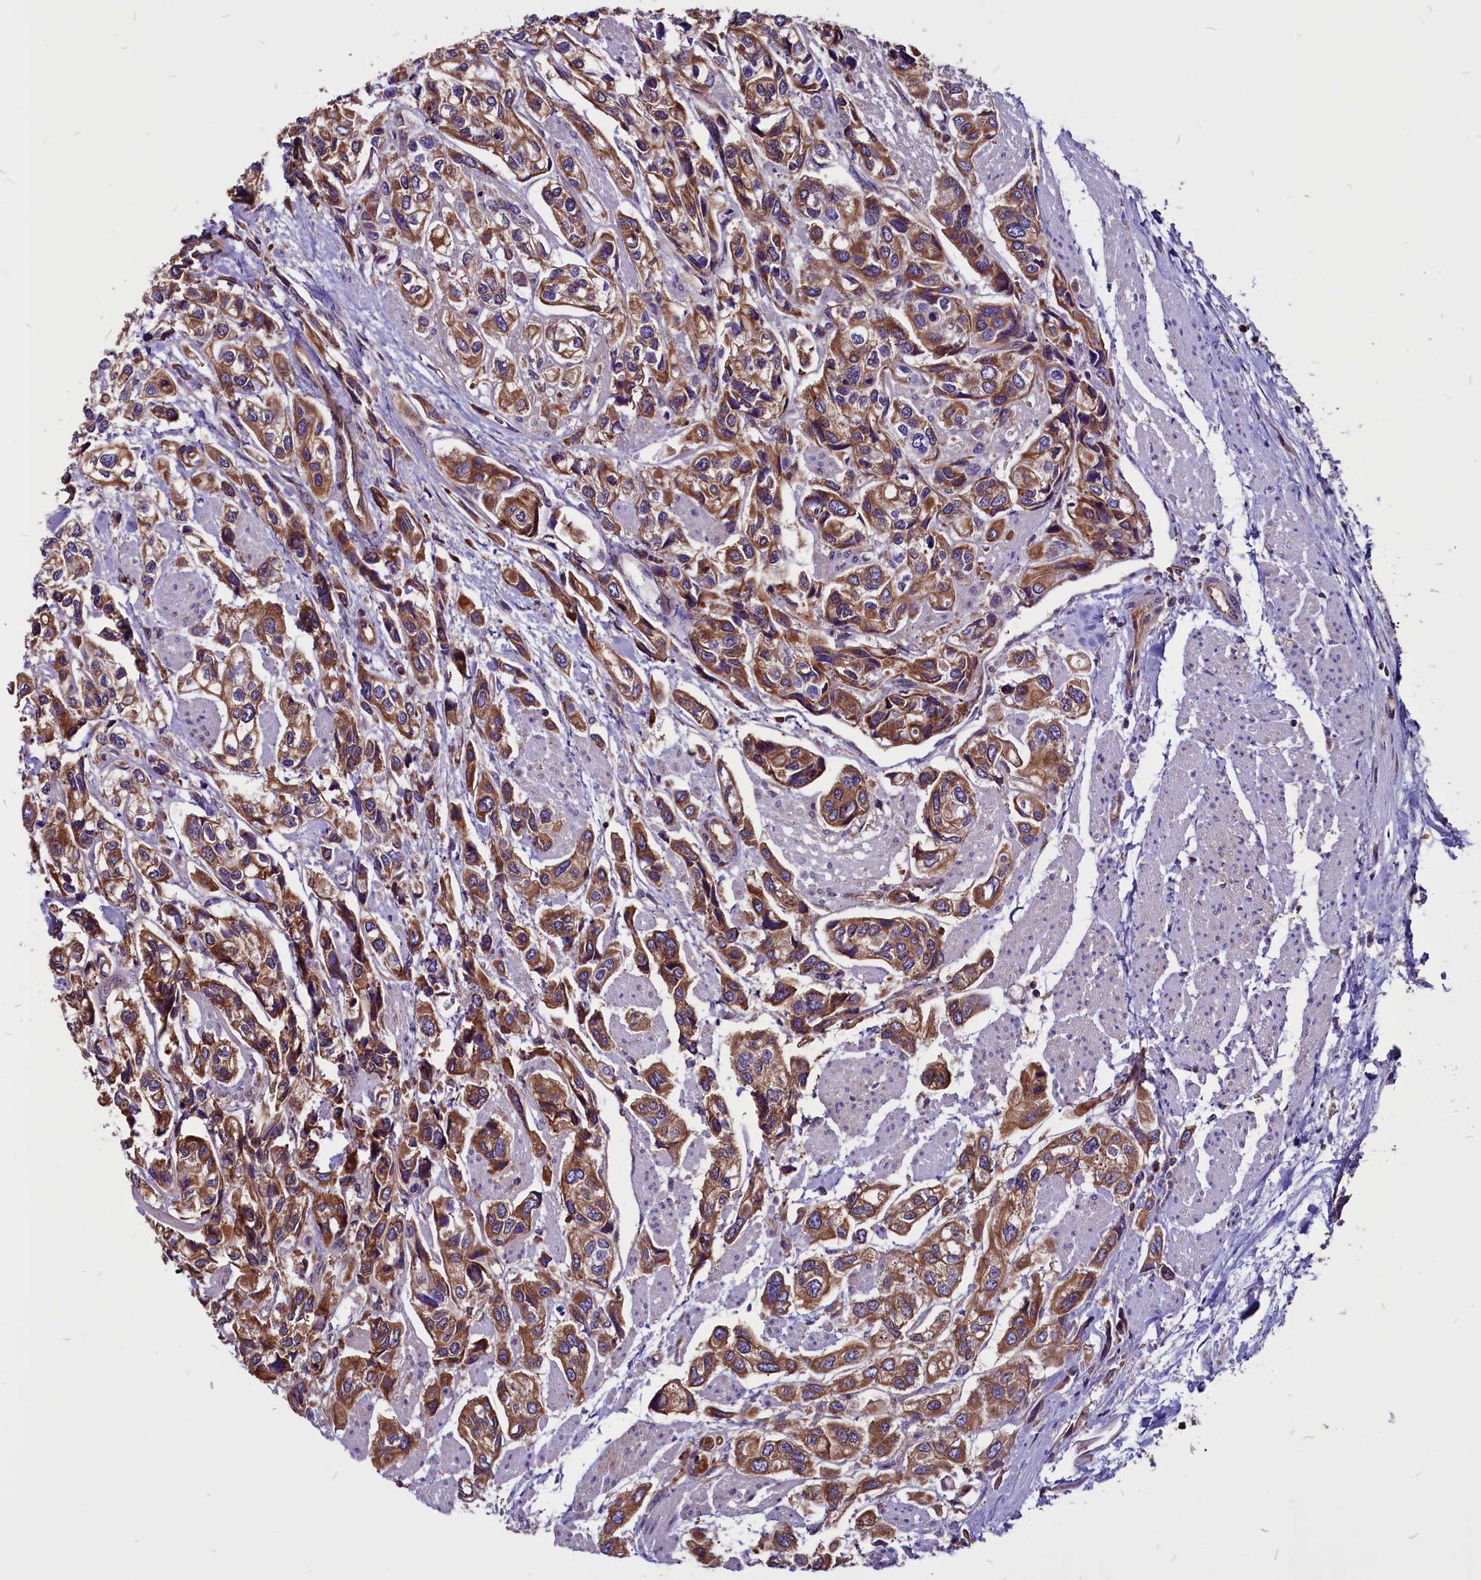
{"staining": {"intensity": "strong", "quantity": ">75%", "location": "cytoplasmic/membranous"}, "tissue": "urothelial cancer", "cell_type": "Tumor cells", "image_type": "cancer", "snomed": [{"axis": "morphology", "description": "Urothelial carcinoma, High grade"}, {"axis": "topography", "description": "Urinary bladder"}], "caption": "DAB immunohistochemical staining of urothelial cancer displays strong cytoplasmic/membranous protein positivity in approximately >75% of tumor cells. (Brightfield microscopy of DAB IHC at high magnification).", "gene": "EIF3G", "patient": {"sex": "male", "age": 67}}